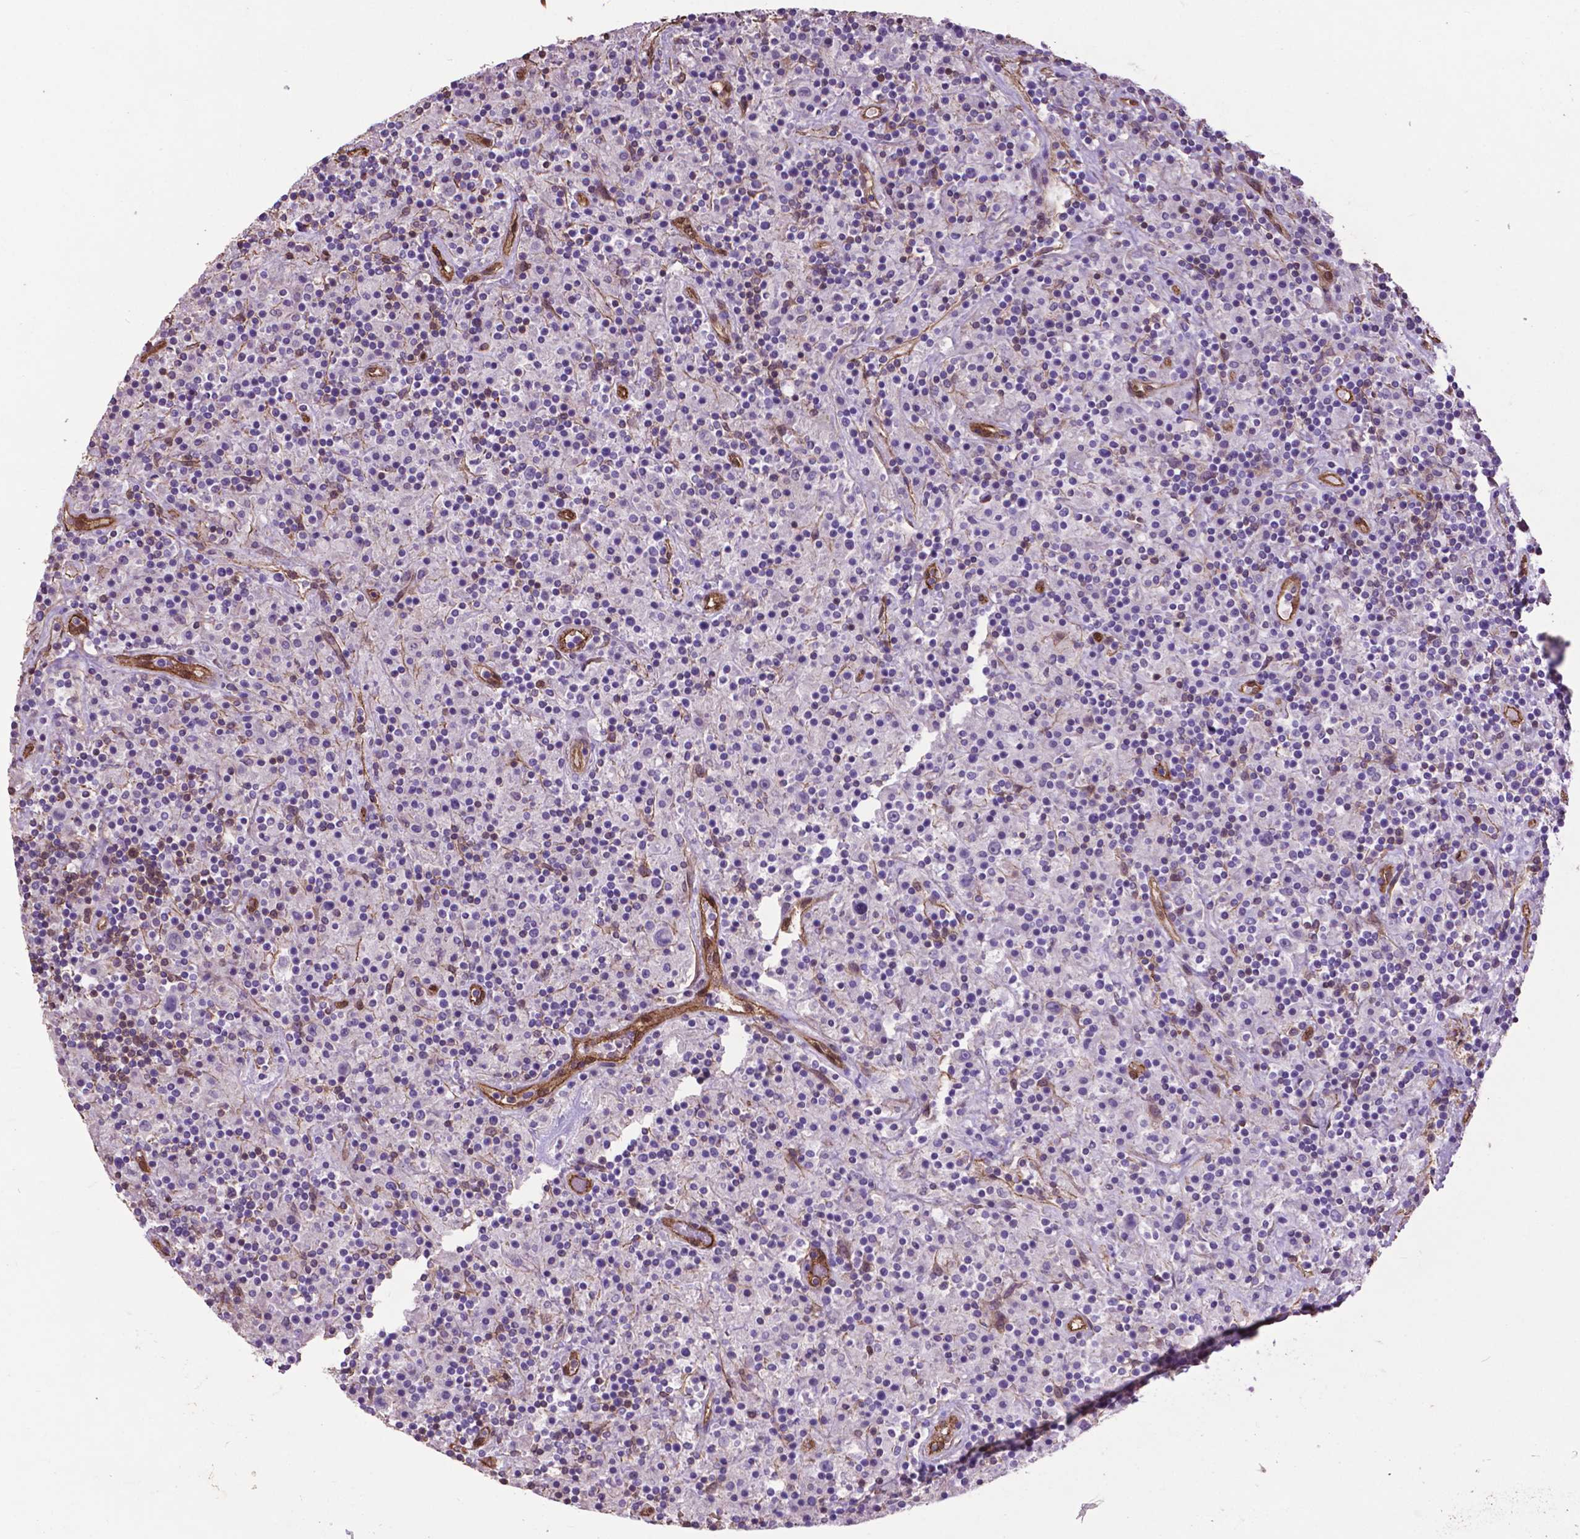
{"staining": {"intensity": "negative", "quantity": "none", "location": "none"}, "tissue": "lymphoma", "cell_type": "Tumor cells", "image_type": "cancer", "snomed": [{"axis": "morphology", "description": "Hodgkin's disease, NOS"}, {"axis": "topography", "description": "Lymph node"}], "caption": "This is an IHC histopathology image of human Hodgkin's disease. There is no expression in tumor cells.", "gene": "PDLIM1", "patient": {"sex": "male", "age": 70}}